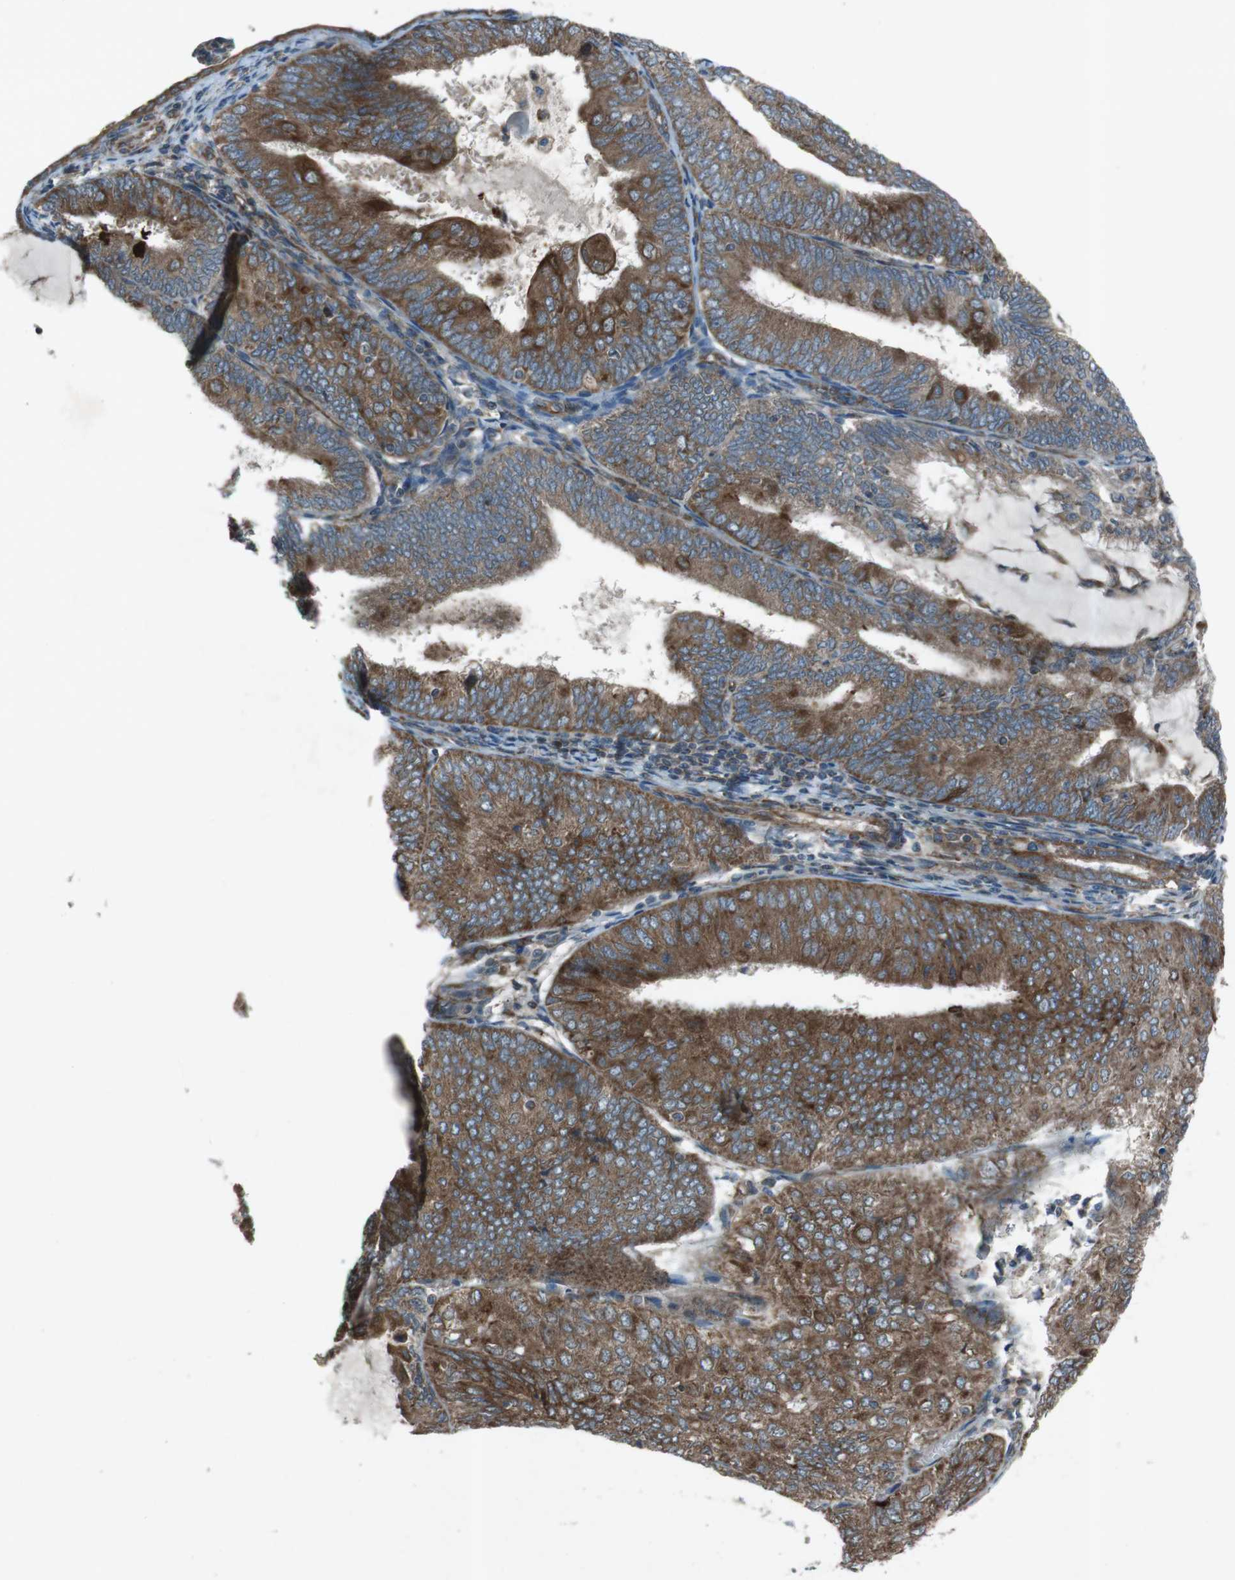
{"staining": {"intensity": "moderate", "quantity": ">75%", "location": "cytoplasmic/membranous"}, "tissue": "endometrial cancer", "cell_type": "Tumor cells", "image_type": "cancer", "snomed": [{"axis": "morphology", "description": "Adenocarcinoma, NOS"}, {"axis": "topography", "description": "Endometrium"}], "caption": "Immunohistochemistry of endometrial cancer (adenocarcinoma) displays medium levels of moderate cytoplasmic/membranous positivity in about >75% of tumor cells.", "gene": "SLC41A1", "patient": {"sex": "female", "age": 81}}